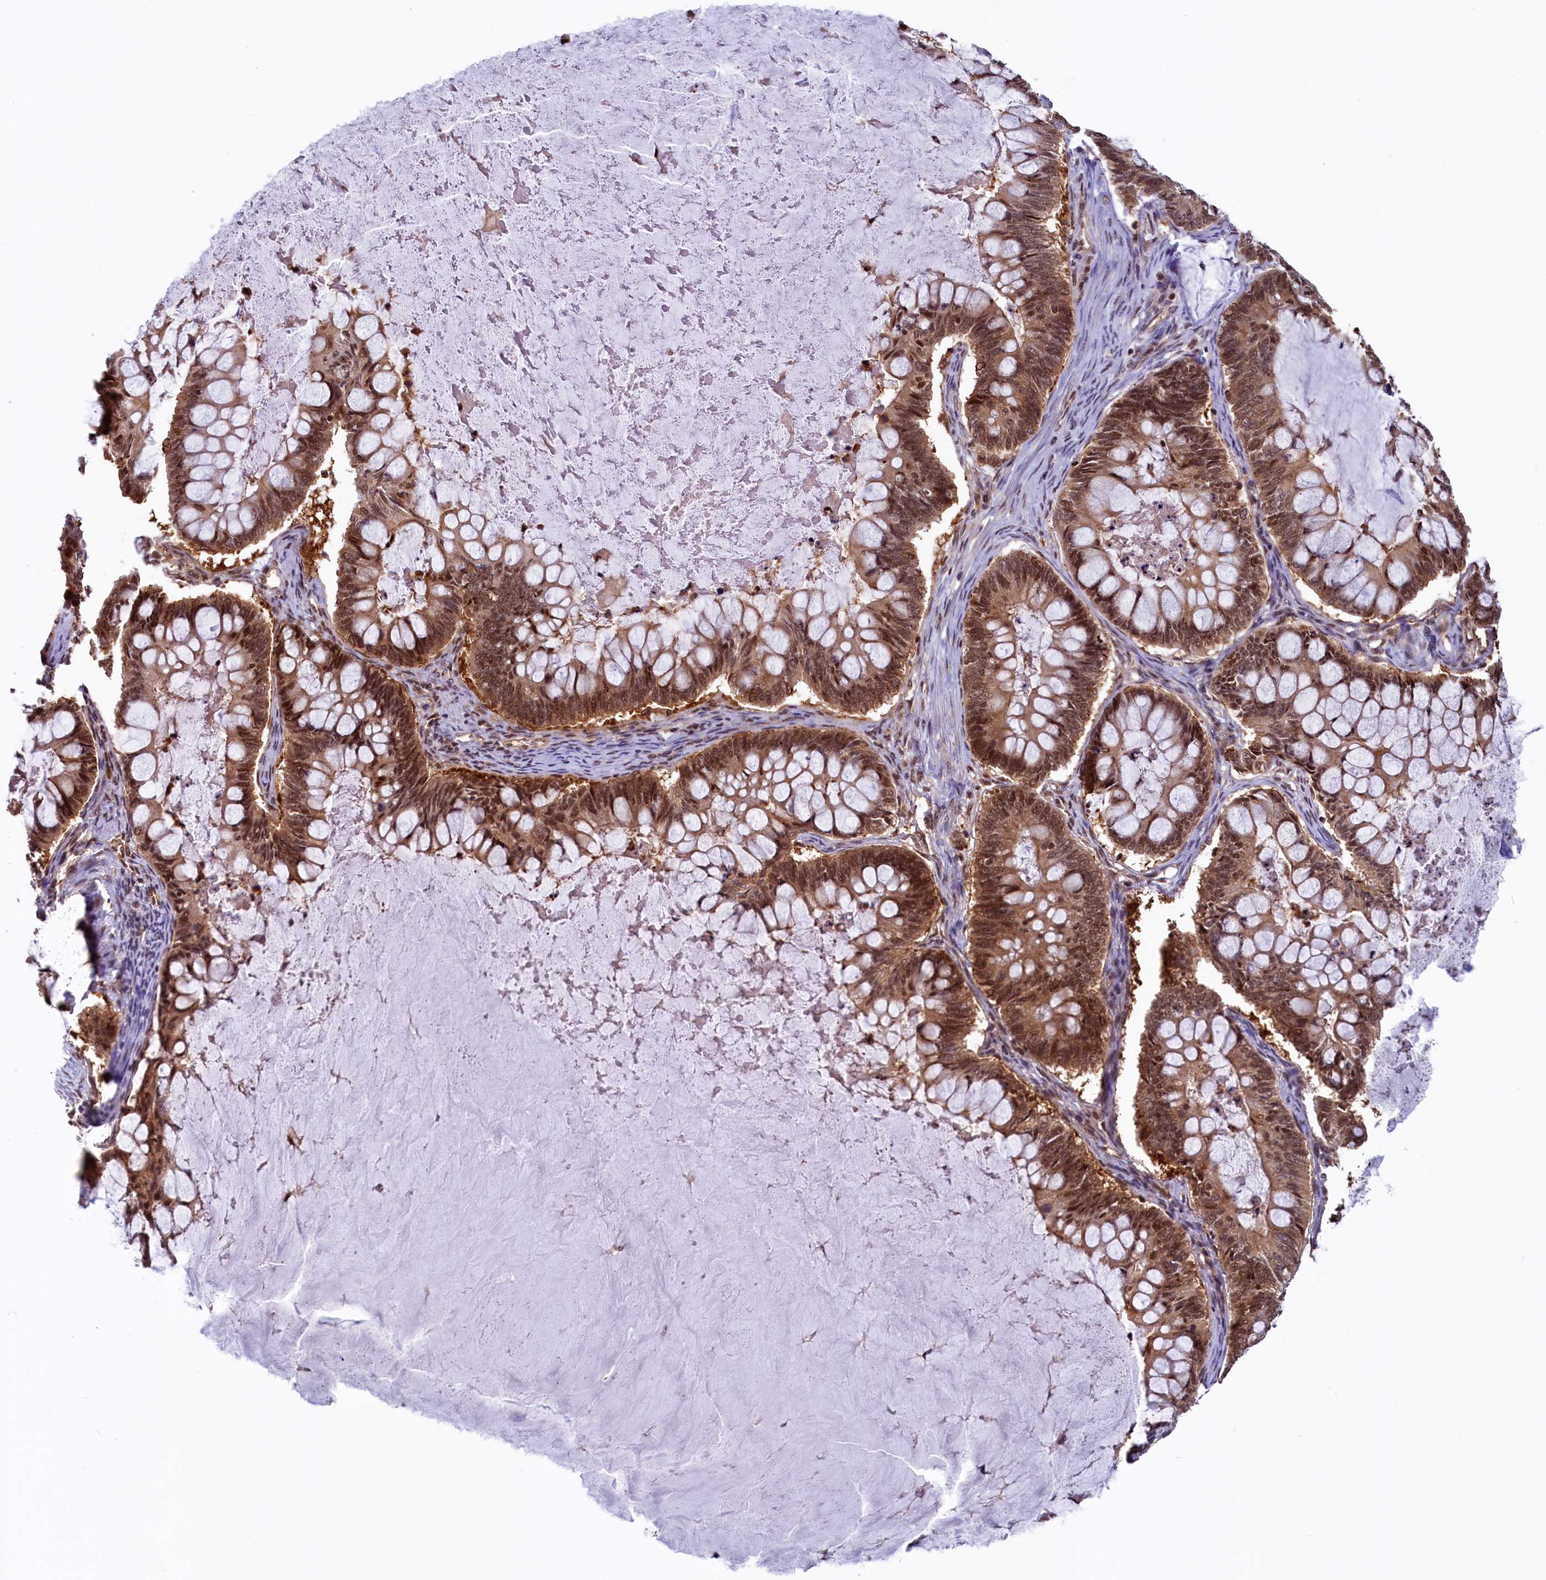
{"staining": {"intensity": "moderate", "quantity": ">75%", "location": "cytoplasmic/membranous,nuclear"}, "tissue": "ovarian cancer", "cell_type": "Tumor cells", "image_type": "cancer", "snomed": [{"axis": "morphology", "description": "Cystadenocarcinoma, mucinous, NOS"}, {"axis": "topography", "description": "Ovary"}], "caption": "A histopathology image of human mucinous cystadenocarcinoma (ovarian) stained for a protein shows moderate cytoplasmic/membranous and nuclear brown staining in tumor cells.", "gene": "SLC7A6OS", "patient": {"sex": "female", "age": 61}}